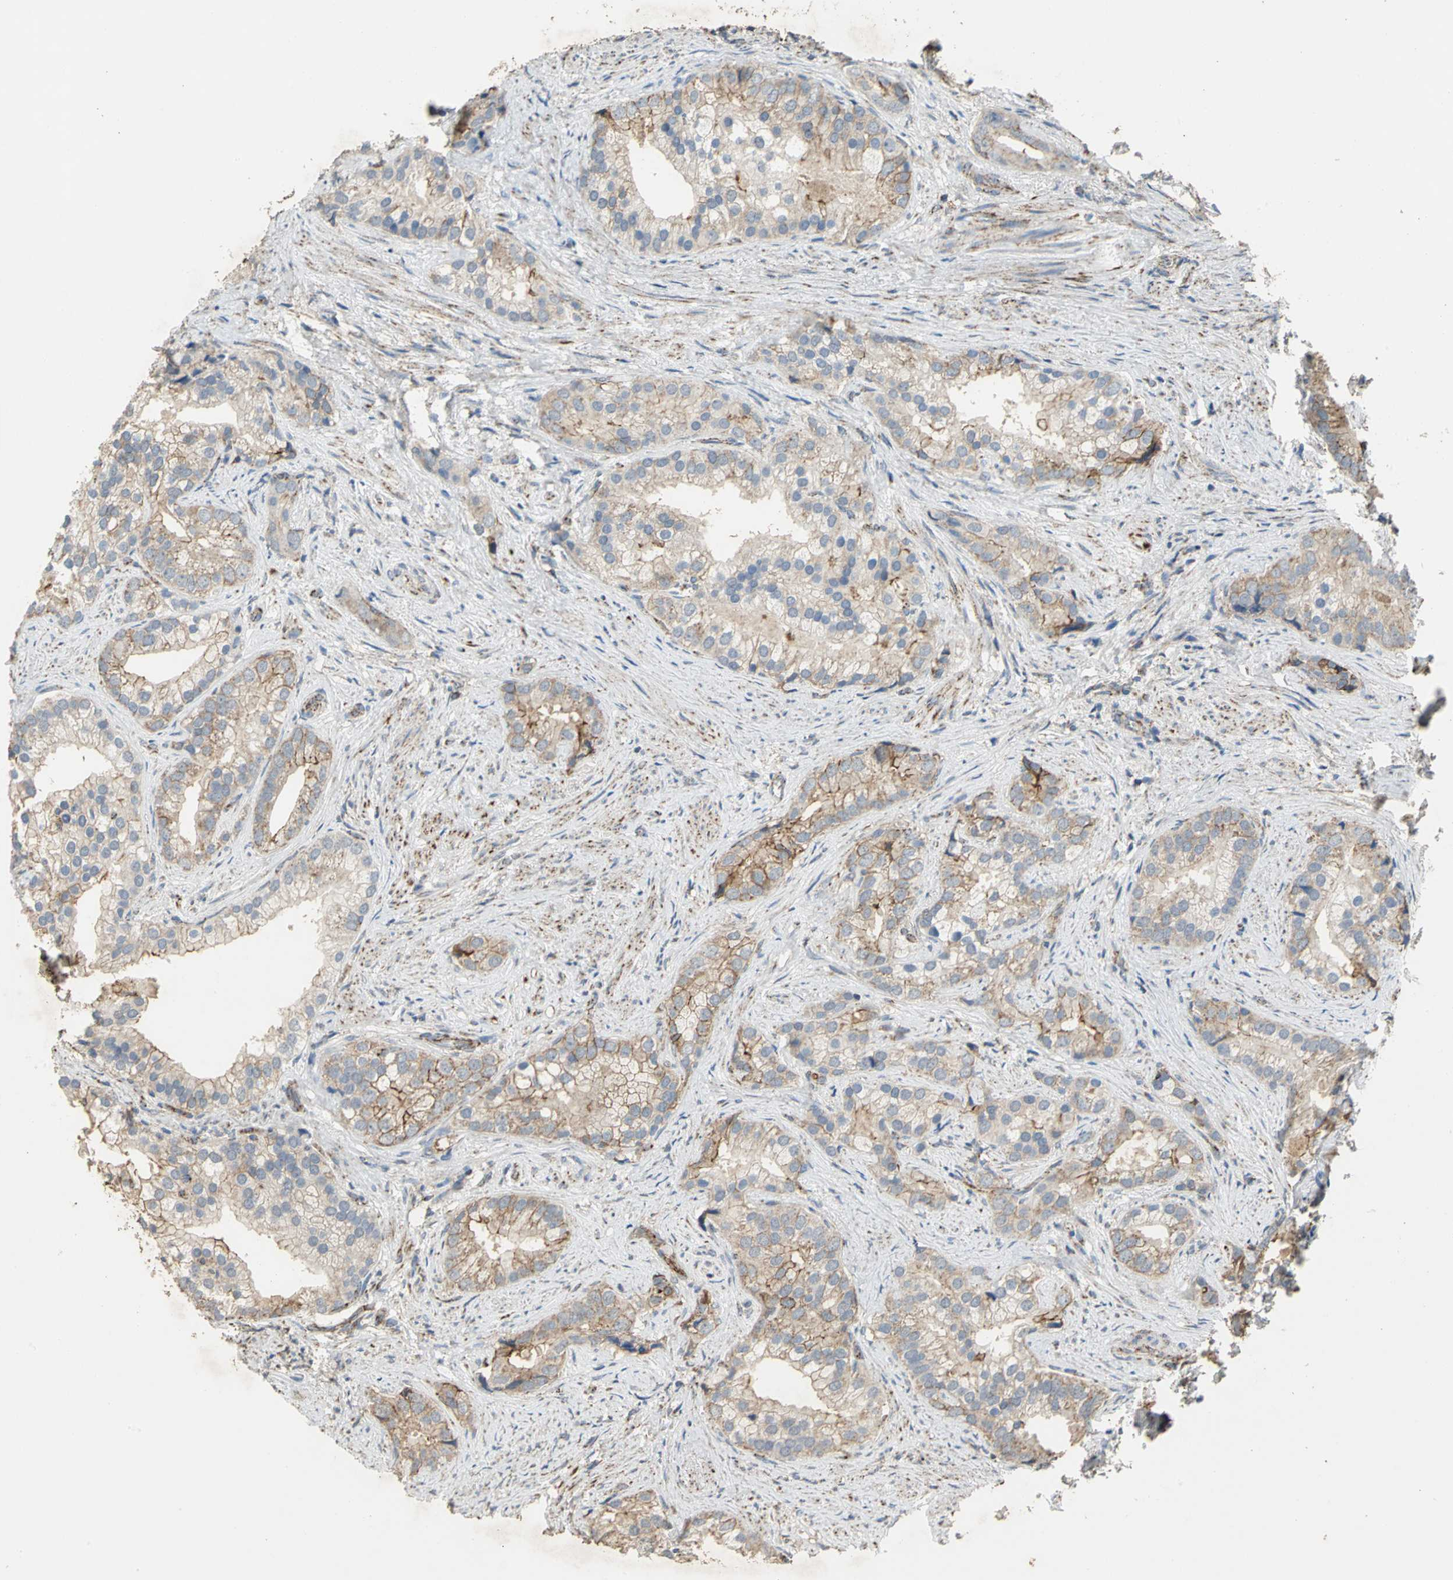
{"staining": {"intensity": "moderate", "quantity": ">75%", "location": "cytoplasmic/membranous"}, "tissue": "prostate cancer", "cell_type": "Tumor cells", "image_type": "cancer", "snomed": [{"axis": "morphology", "description": "Adenocarcinoma, Low grade"}, {"axis": "topography", "description": "Prostate"}], "caption": "High-power microscopy captured an immunohistochemistry histopathology image of prostate adenocarcinoma (low-grade), revealing moderate cytoplasmic/membranous expression in approximately >75% of tumor cells. The protein of interest is shown in brown color, while the nuclei are stained blue.", "gene": "NDUFB5", "patient": {"sex": "male", "age": 71}}